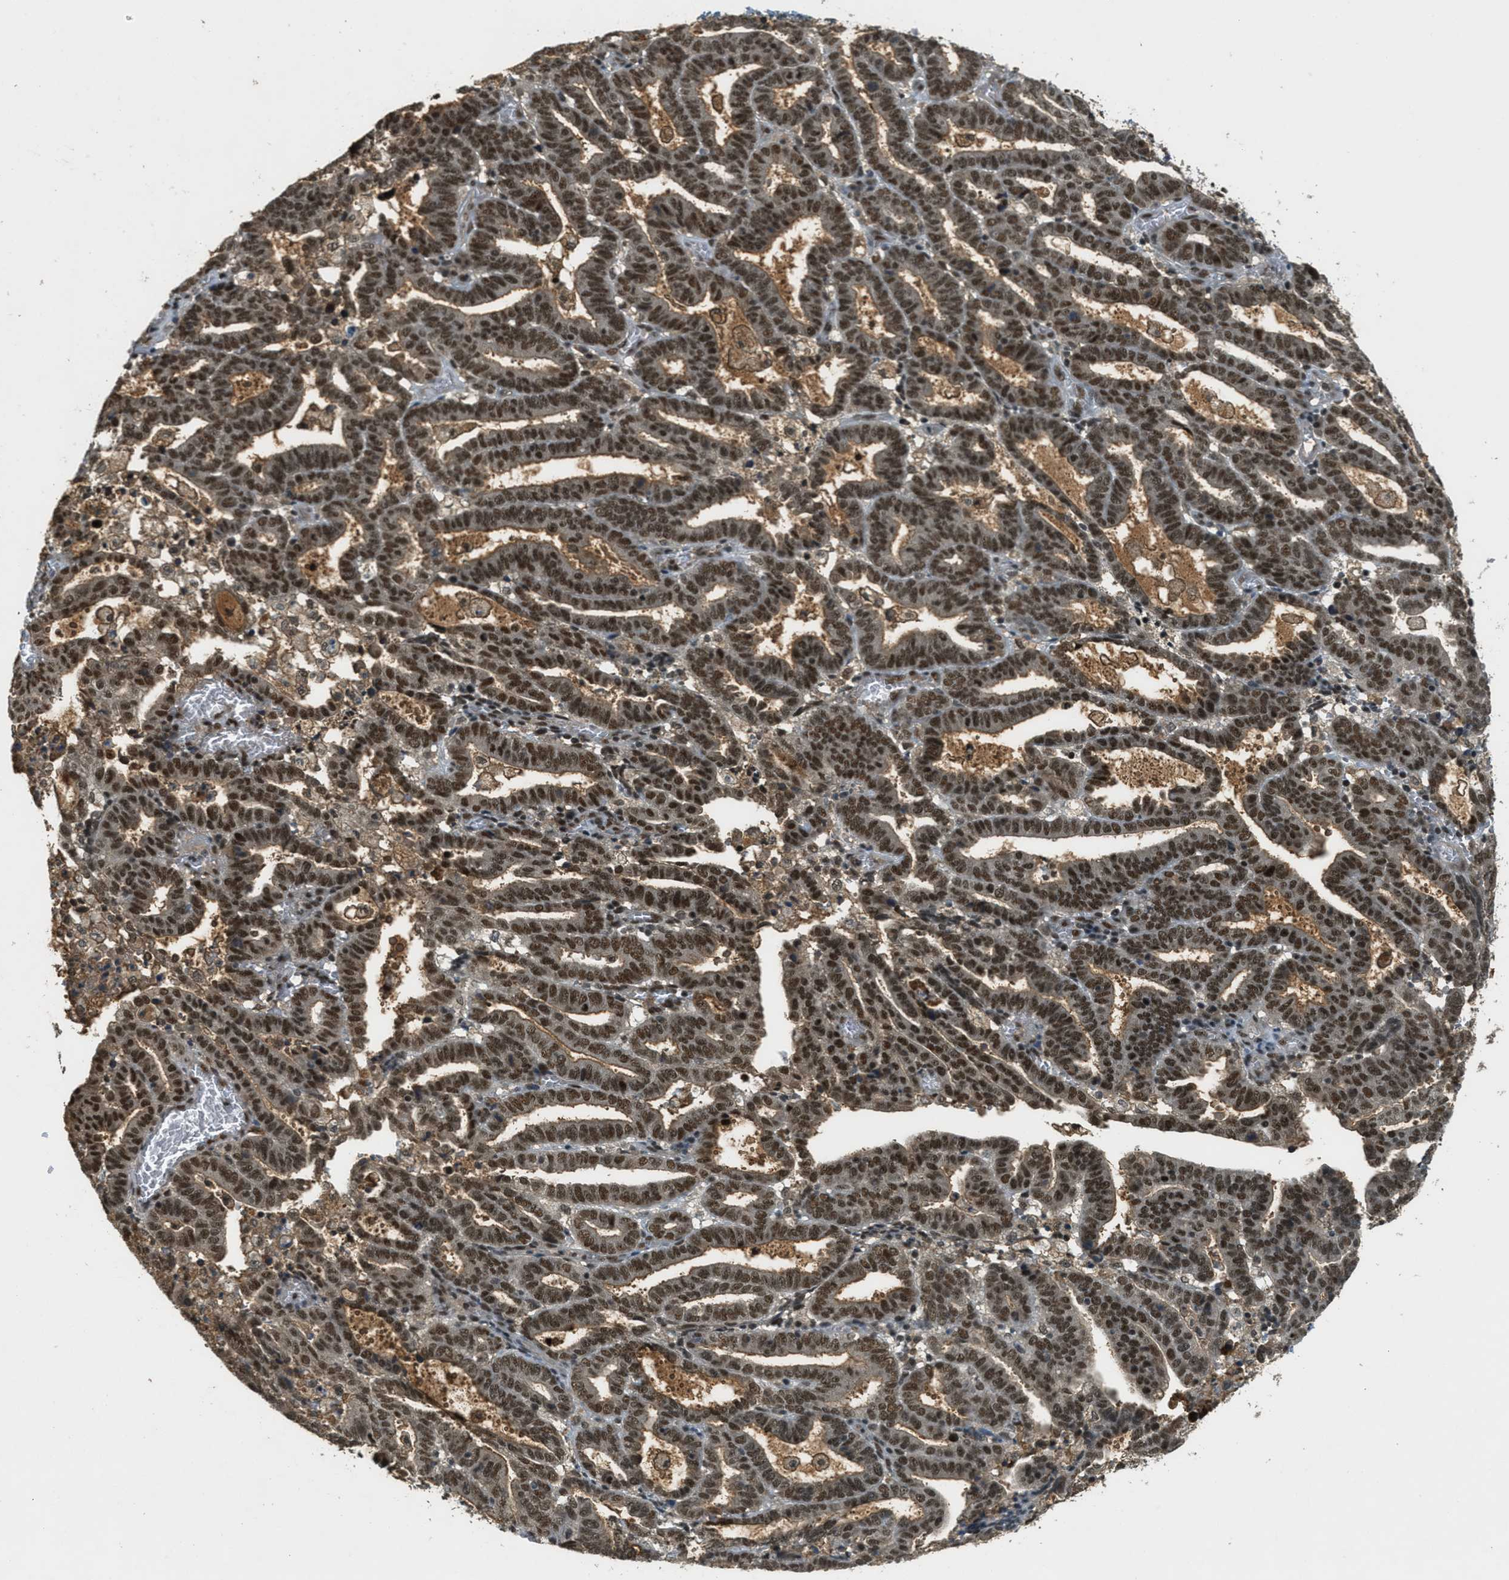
{"staining": {"intensity": "strong", "quantity": ">75%", "location": "nuclear"}, "tissue": "endometrial cancer", "cell_type": "Tumor cells", "image_type": "cancer", "snomed": [{"axis": "morphology", "description": "Adenocarcinoma, NOS"}, {"axis": "topography", "description": "Uterus"}], "caption": "Endometrial cancer stained with a brown dye reveals strong nuclear positive expression in about >75% of tumor cells.", "gene": "ZNF148", "patient": {"sex": "female", "age": 83}}